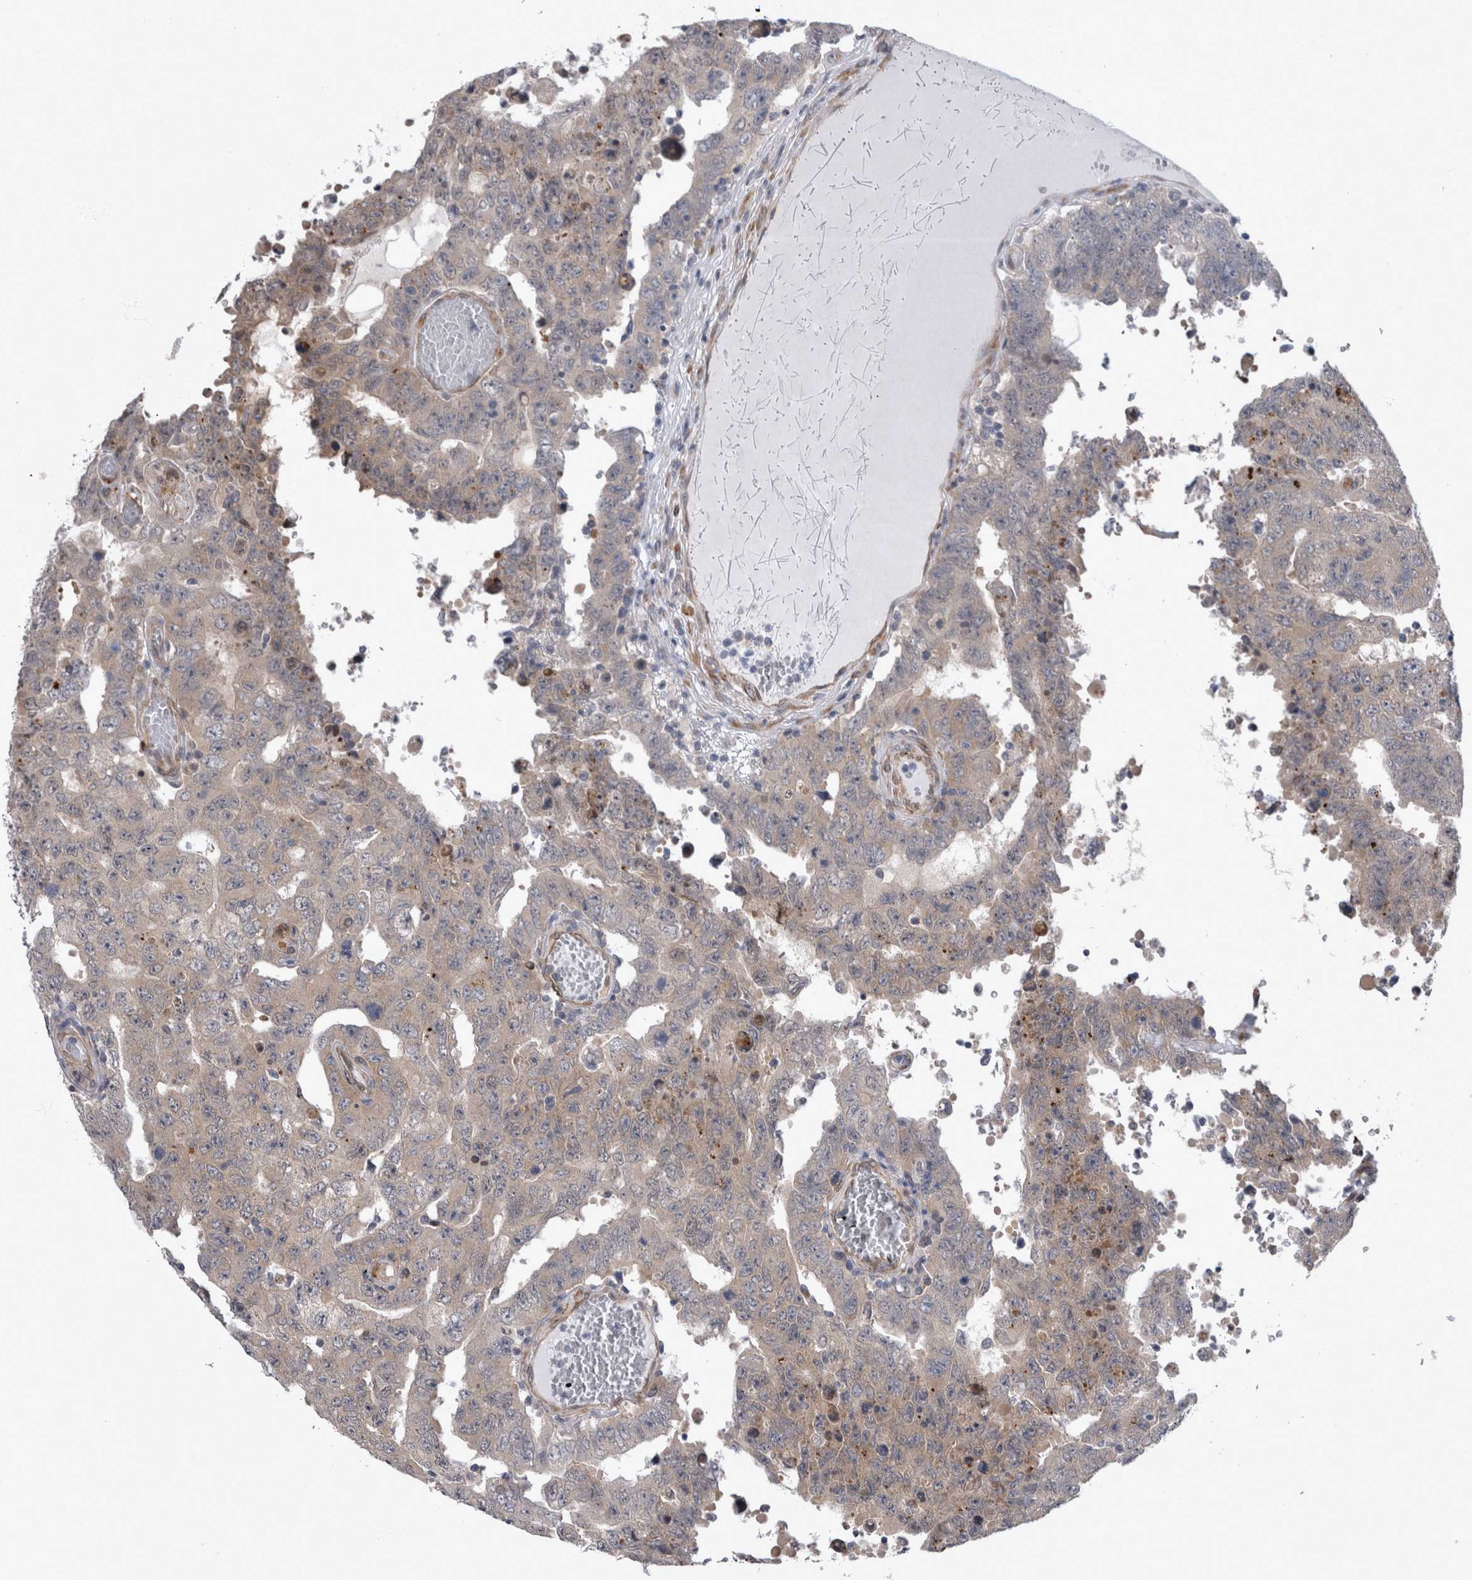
{"staining": {"intensity": "negative", "quantity": "none", "location": "none"}, "tissue": "testis cancer", "cell_type": "Tumor cells", "image_type": "cancer", "snomed": [{"axis": "morphology", "description": "Carcinoma, Embryonal, NOS"}, {"axis": "topography", "description": "Testis"}], "caption": "Immunohistochemistry (IHC) histopathology image of human testis embryonal carcinoma stained for a protein (brown), which exhibits no positivity in tumor cells.", "gene": "DDX6", "patient": {"sex": "male", "age": 26}}